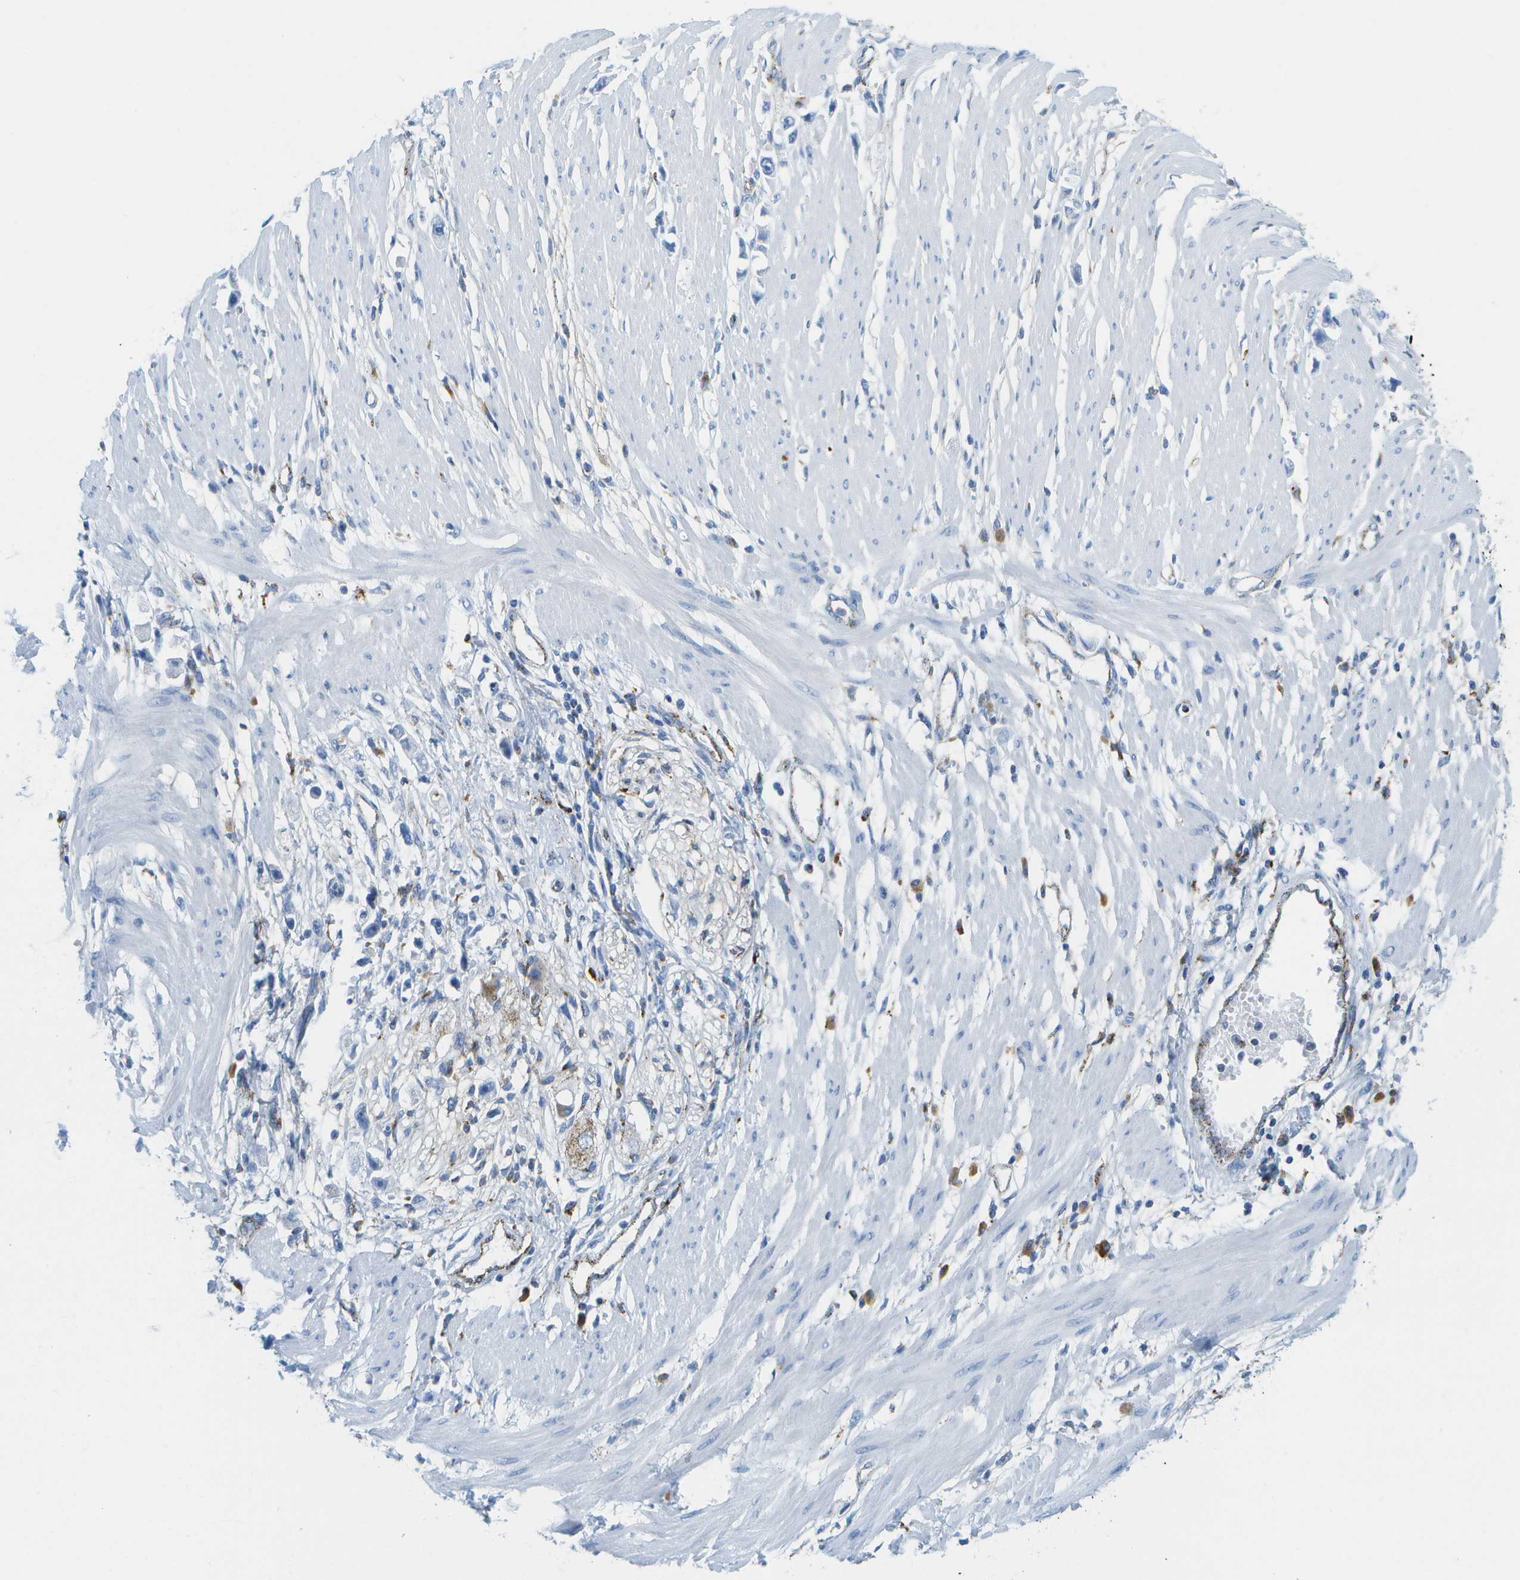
{"staining": {"intensity": "negative", "quantity": "none", "location": "none"}, "tissue": "stomach cancer", "cell_type": "Tumor cells", "image_type": "cancer", "snomed": [{"axis": "morphology", "description": "Adenocarcinoma, NOS"}, {"axis": "topography", "description": "Stomach"}], "caption": "Tumor cells are negative for protein expression in human stomach cancer. (Immunohistochemistry (ihc), brightfield microscopy, high magnification).", "gene": "PRCP", "patient": {"sex": "female", "age": 59}}